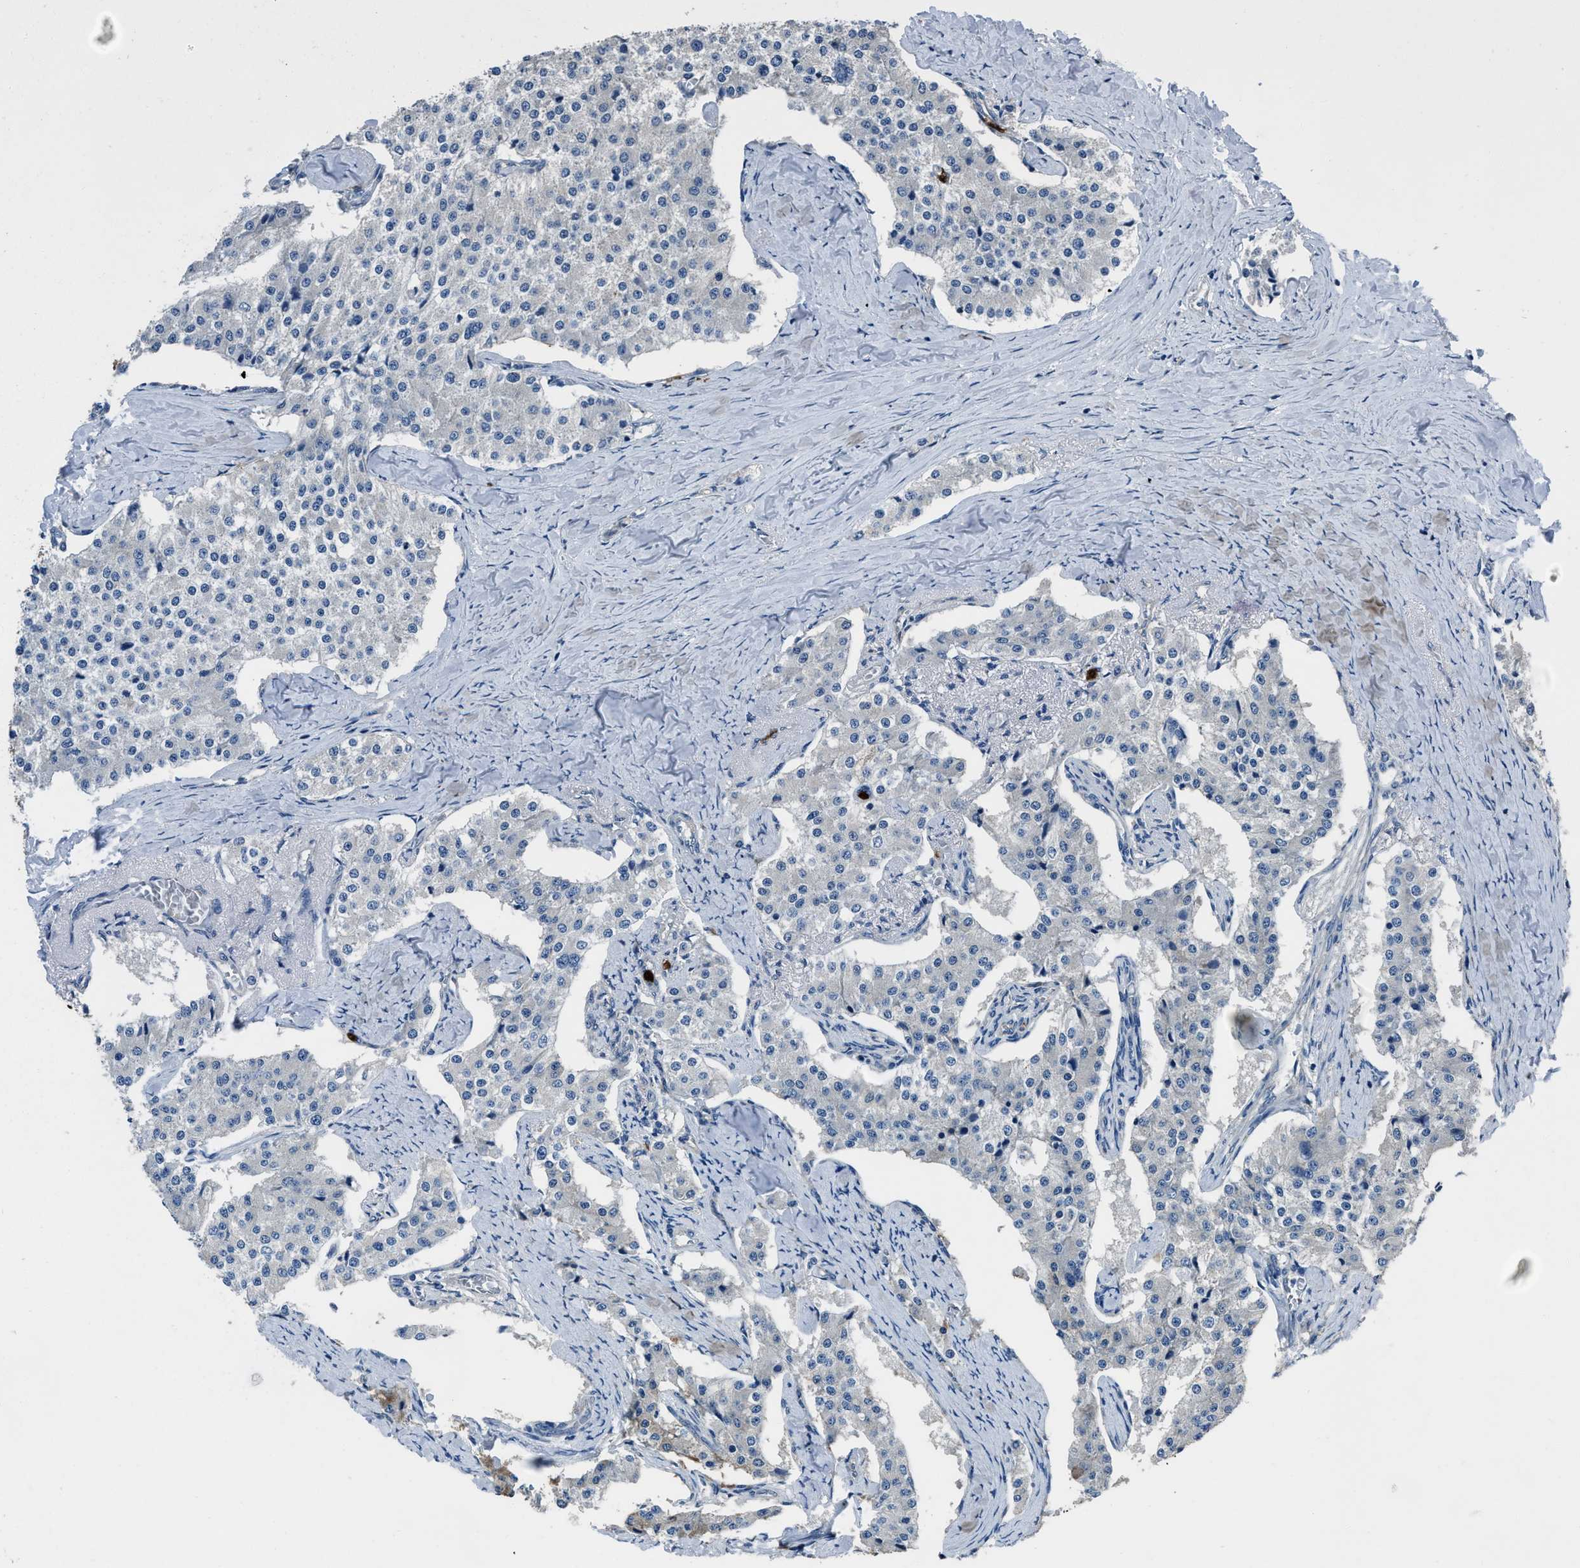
{"staining": {"intensity": "negative", "quantity": "none", "location": "none"}, "tissue": "carcinoid", "cell_type": "Tumor cells", "image_type": "cancer", "snomed": [{"axis": "morphology", "description": "Carcinoid, malignant, NOS"}, {"axis": "topography", "description": "Colon"}], "caption": "Immunohistochemistry (IHC) of human carcinoid (malignant) demonstrates no staining in tumor cells.", "gene": "ANGPT1", "patient": {"sex": "female", "age": 52}}